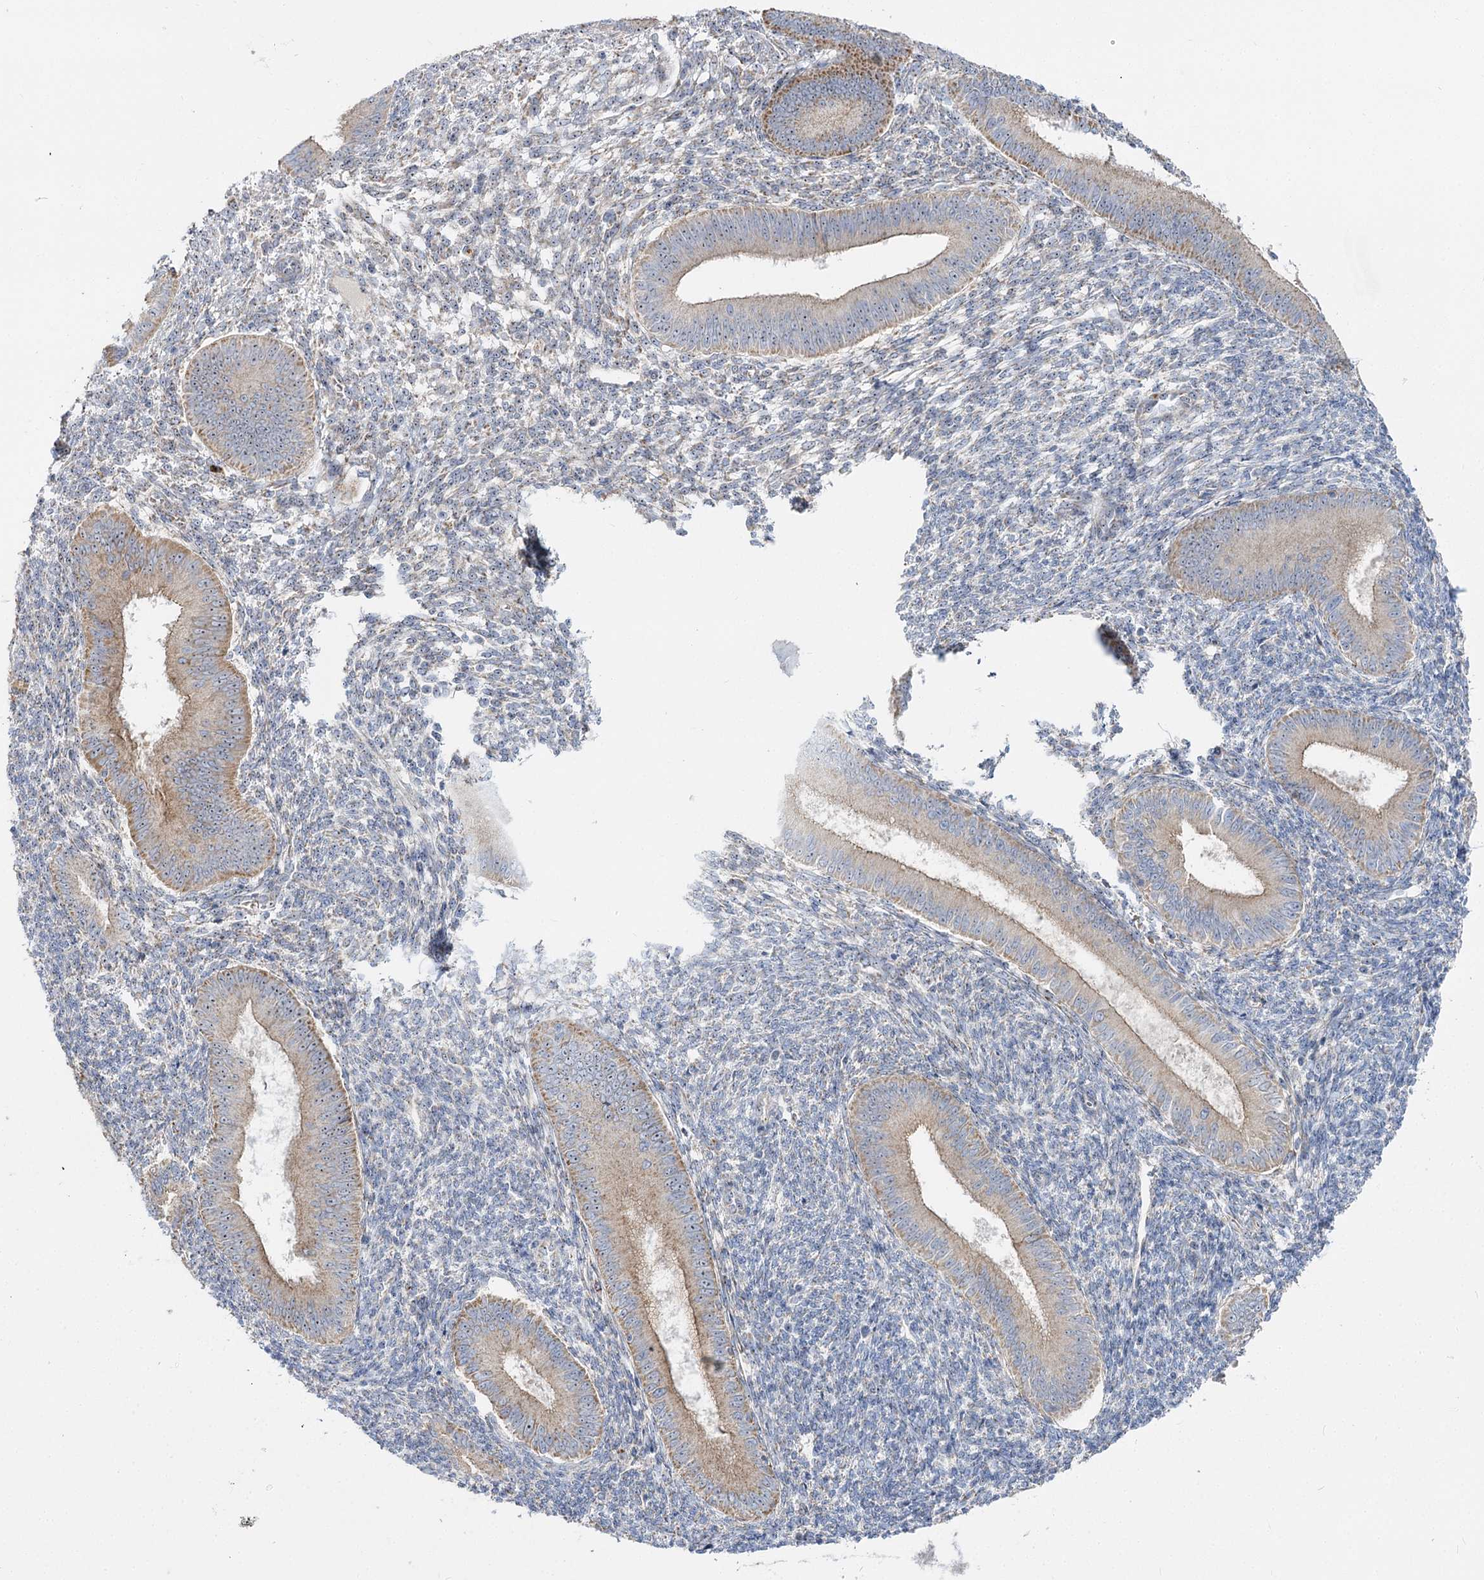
{"staining": {"intensity": "weak", "quantity": "<25%", "location": "cytoplasmic/membranous"}, "tissue": "endometrium", "cell_type": "Cells in endometrial stroma", "image_type": "normal", "snomed": [{"axis": "morphology", "description": "Normal tissue, NOS"}, {"axis": "topography", "description": "Uterus"}, {"axis": "topography", "description": "Endometrium"}], "caption": "Immunohistochemical staining of normal endometrium demonstrates no significant positivity in cells in endometrial stroma.", "gene": "SUOX", "patient": {"sex": "female", "age": 48}}